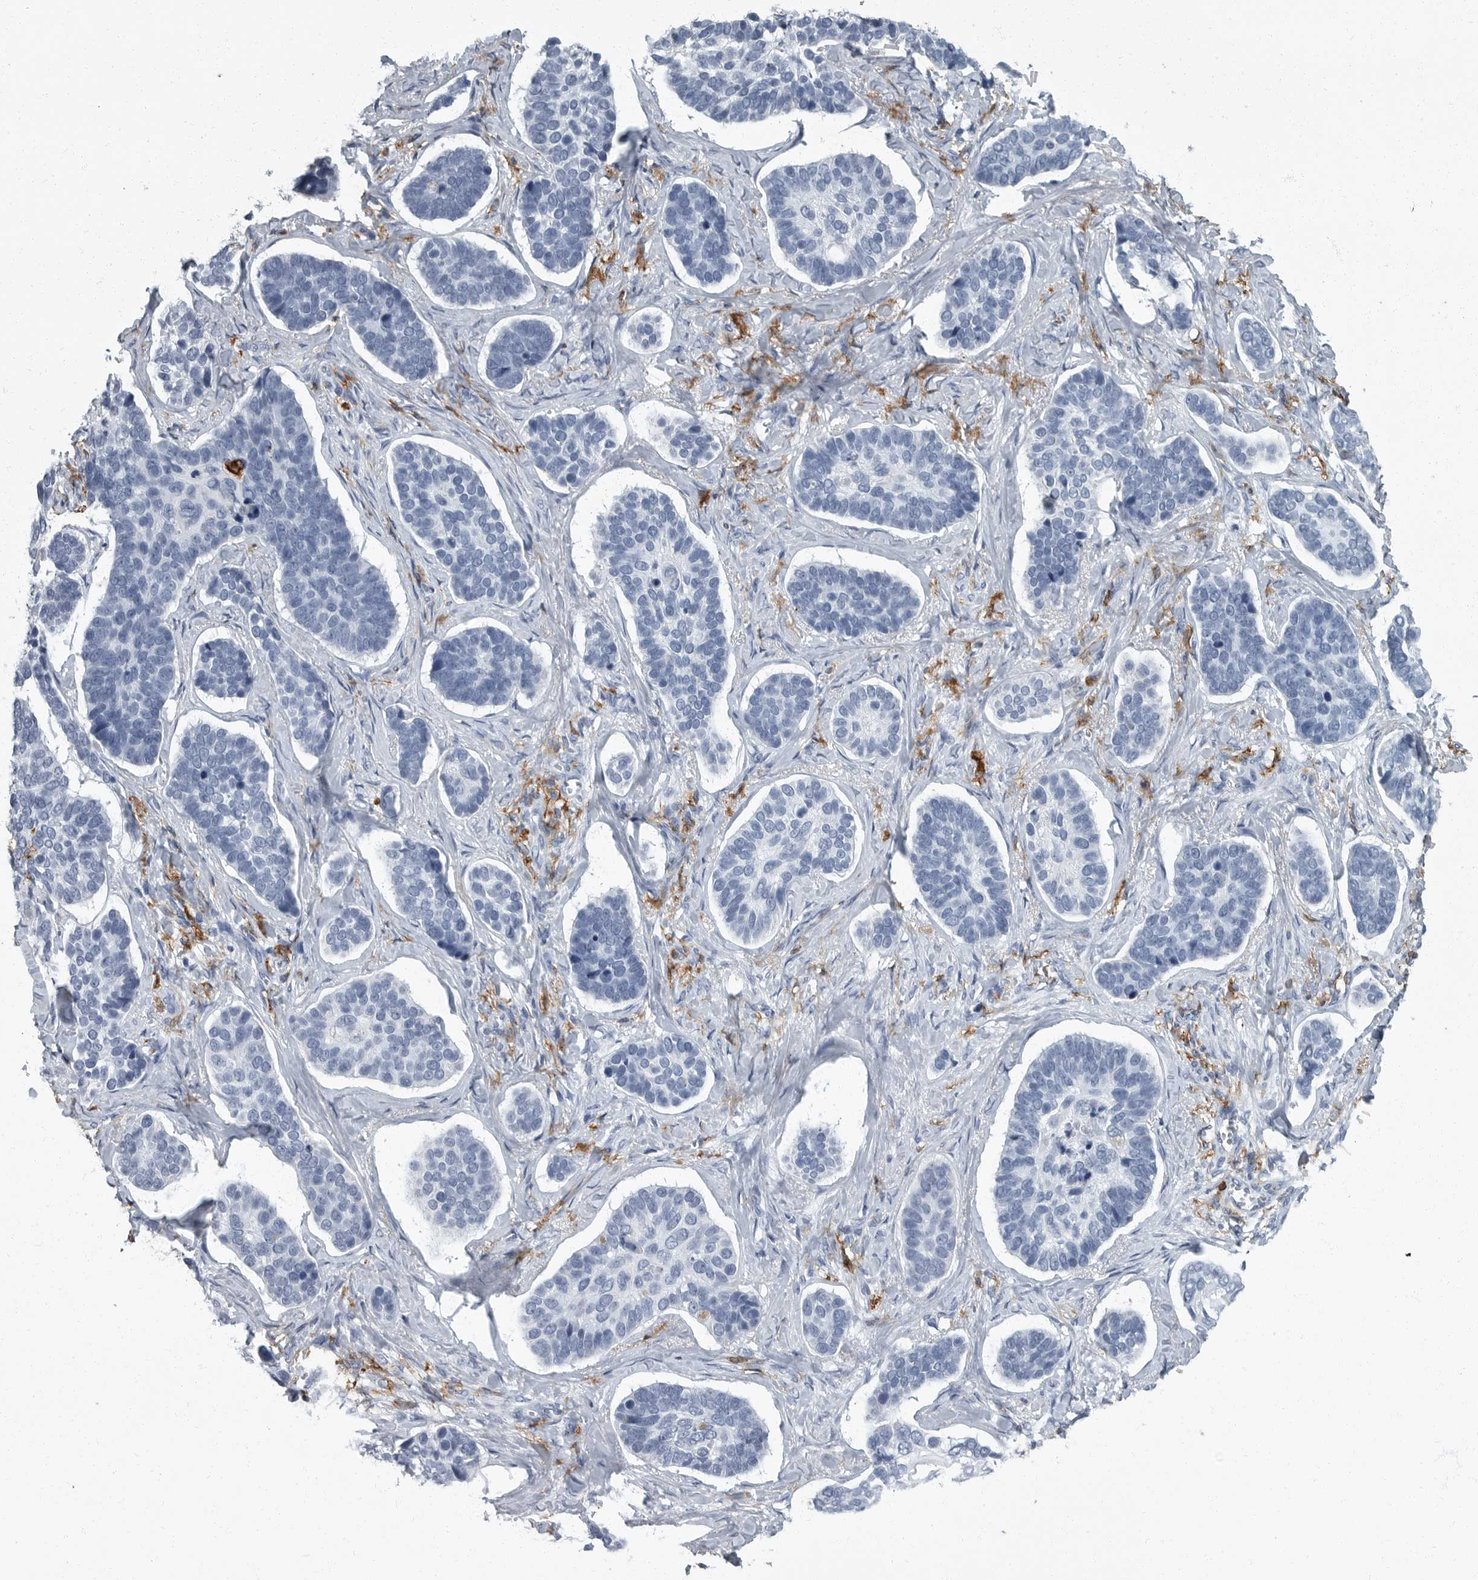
{"staining": {"intensity": "negative", "quantity": "none", "location": "none"}, "tissue": "skin cancer", "cell_type": "Tumor cells", "image_type": "cancer", "snomed": [{"axis": "morphology", "description": "Basal cell carcinoma"}, {"axis": "topography", "description": "Skin"}], "caption": "Immunohistochemical staining of human skin cancer (basal cell carcinoma) displays no significant positivity in tumor cells. (DAB (3,3'-diaminobenzidine) immunohistochemistry with hematoxylin counter stain).", "gene": "FCER1G", "patient": {"sex": "male", "age": 62}}